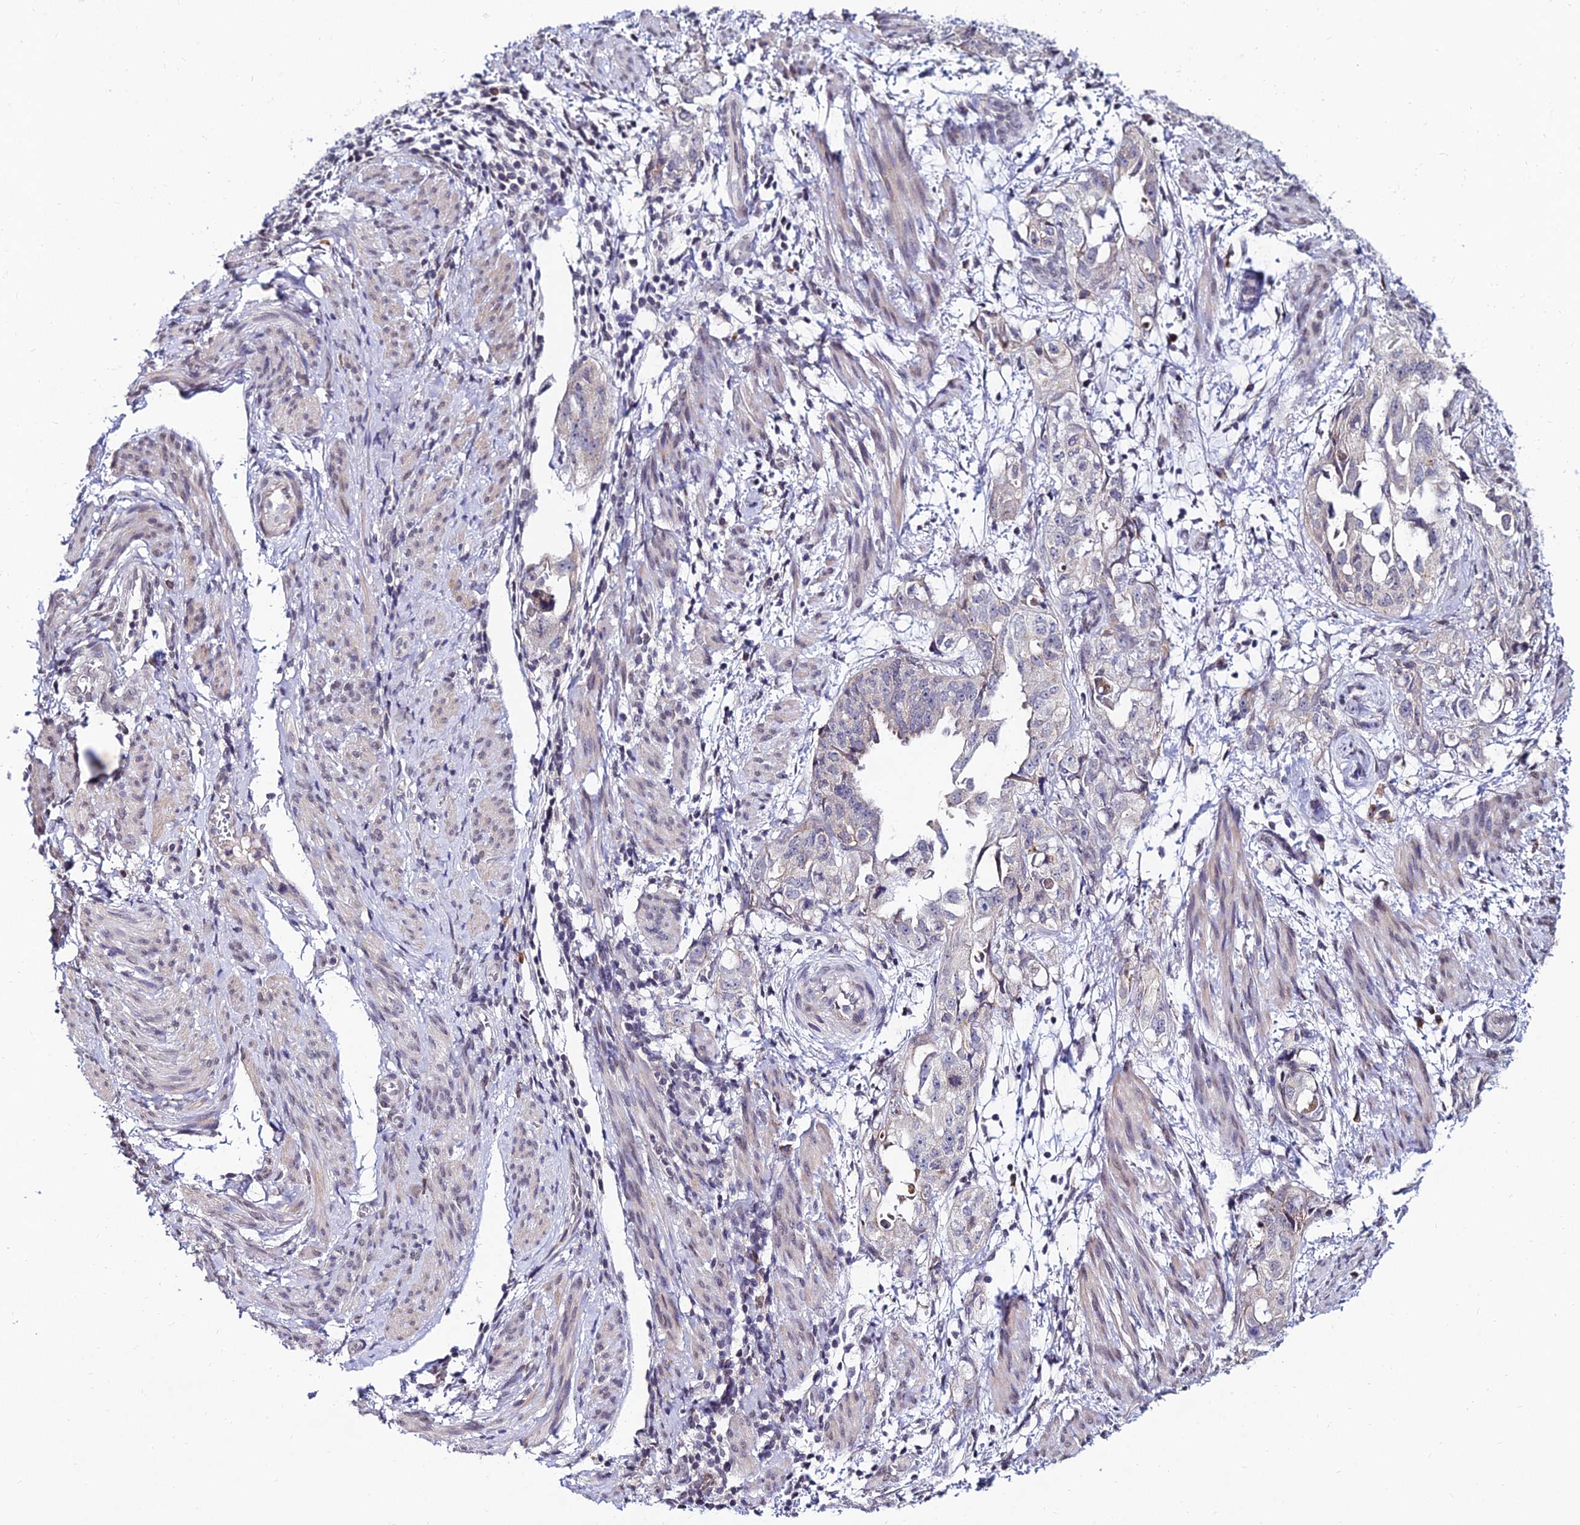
{"staining": {"intensity": "negative", "quantity": "none", "location": "none"}, "tissue": "endometrial cancer", "cell_type": "Tumor cells", "image_type": "cancer", "snomed": [{"axis": "morphology", "description": "Adenocarcinoma, NOS"}, {"axis": "topography", "description": "Endometrium"}], "caption": "Immunohistochemistry (IHC) photomicrograph of neoplastic tissue: human adenocarcinoma (endometrial) stained with DAB reveals no significant protein expression in tumor cells.", "gene": "CDNF", "patient": {"sex": "female", "age": 65}}